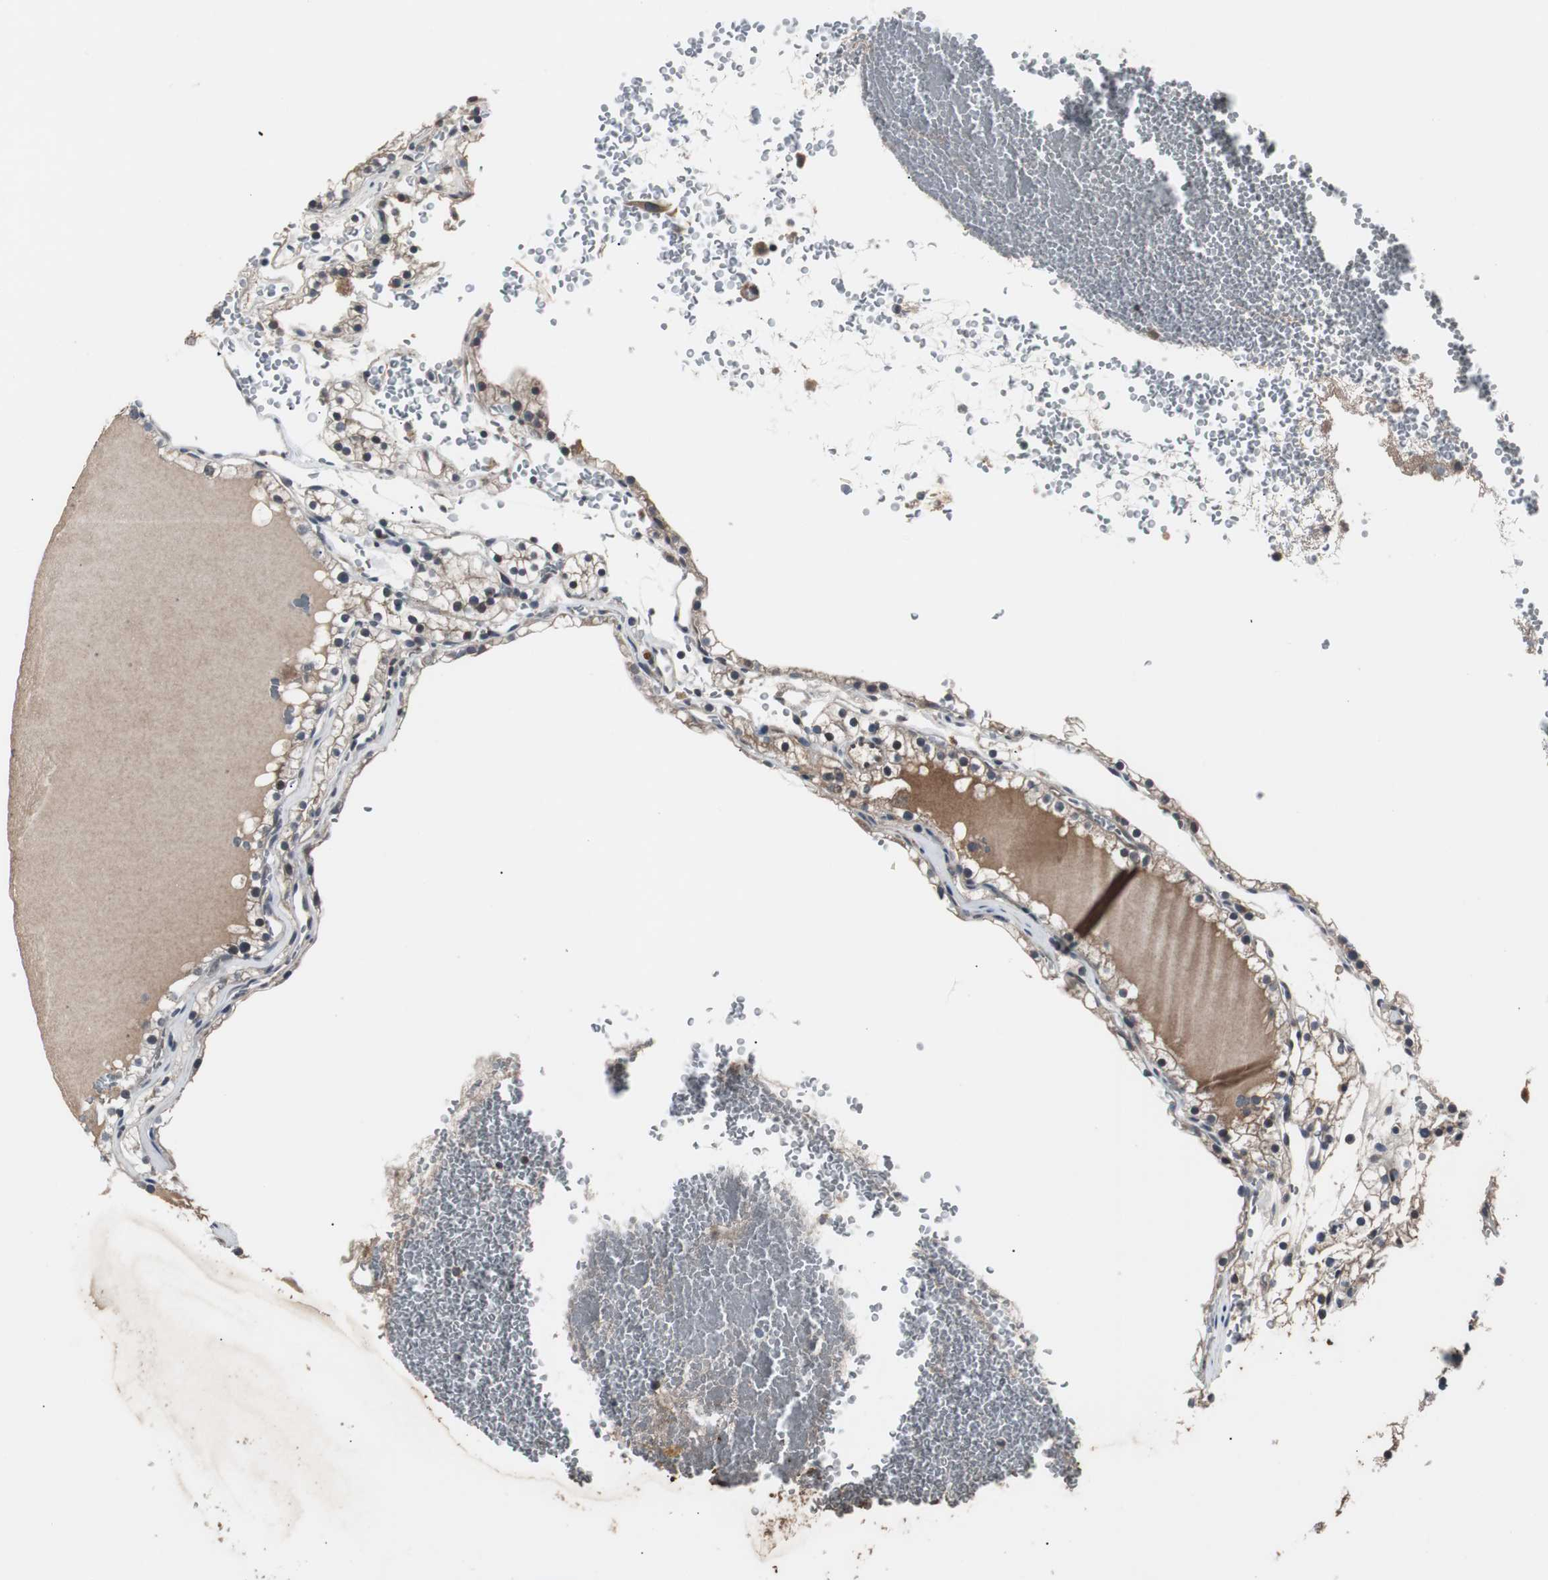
{"staining": {"intensity": "negative", "quantity": "none", "location": "none"}, "tissue": "renal cancer", "cell_type": "Tumor cells", "image_type": "cancer", "snomed": [{"axis": "morphology", "description": "Adenocarcinoma, NOS"}, {"axis": "topography", "description": "Kidney"}], "caption": "Protein analysis of adenocarcinoma (renal) demonstrates no significant positivity in tumor cells. (Immunohistochemistry, brightfield microscopy, high magnification).", "gene": "ZMPSTE24", "patient": {"sex": "female", "age": 41}}